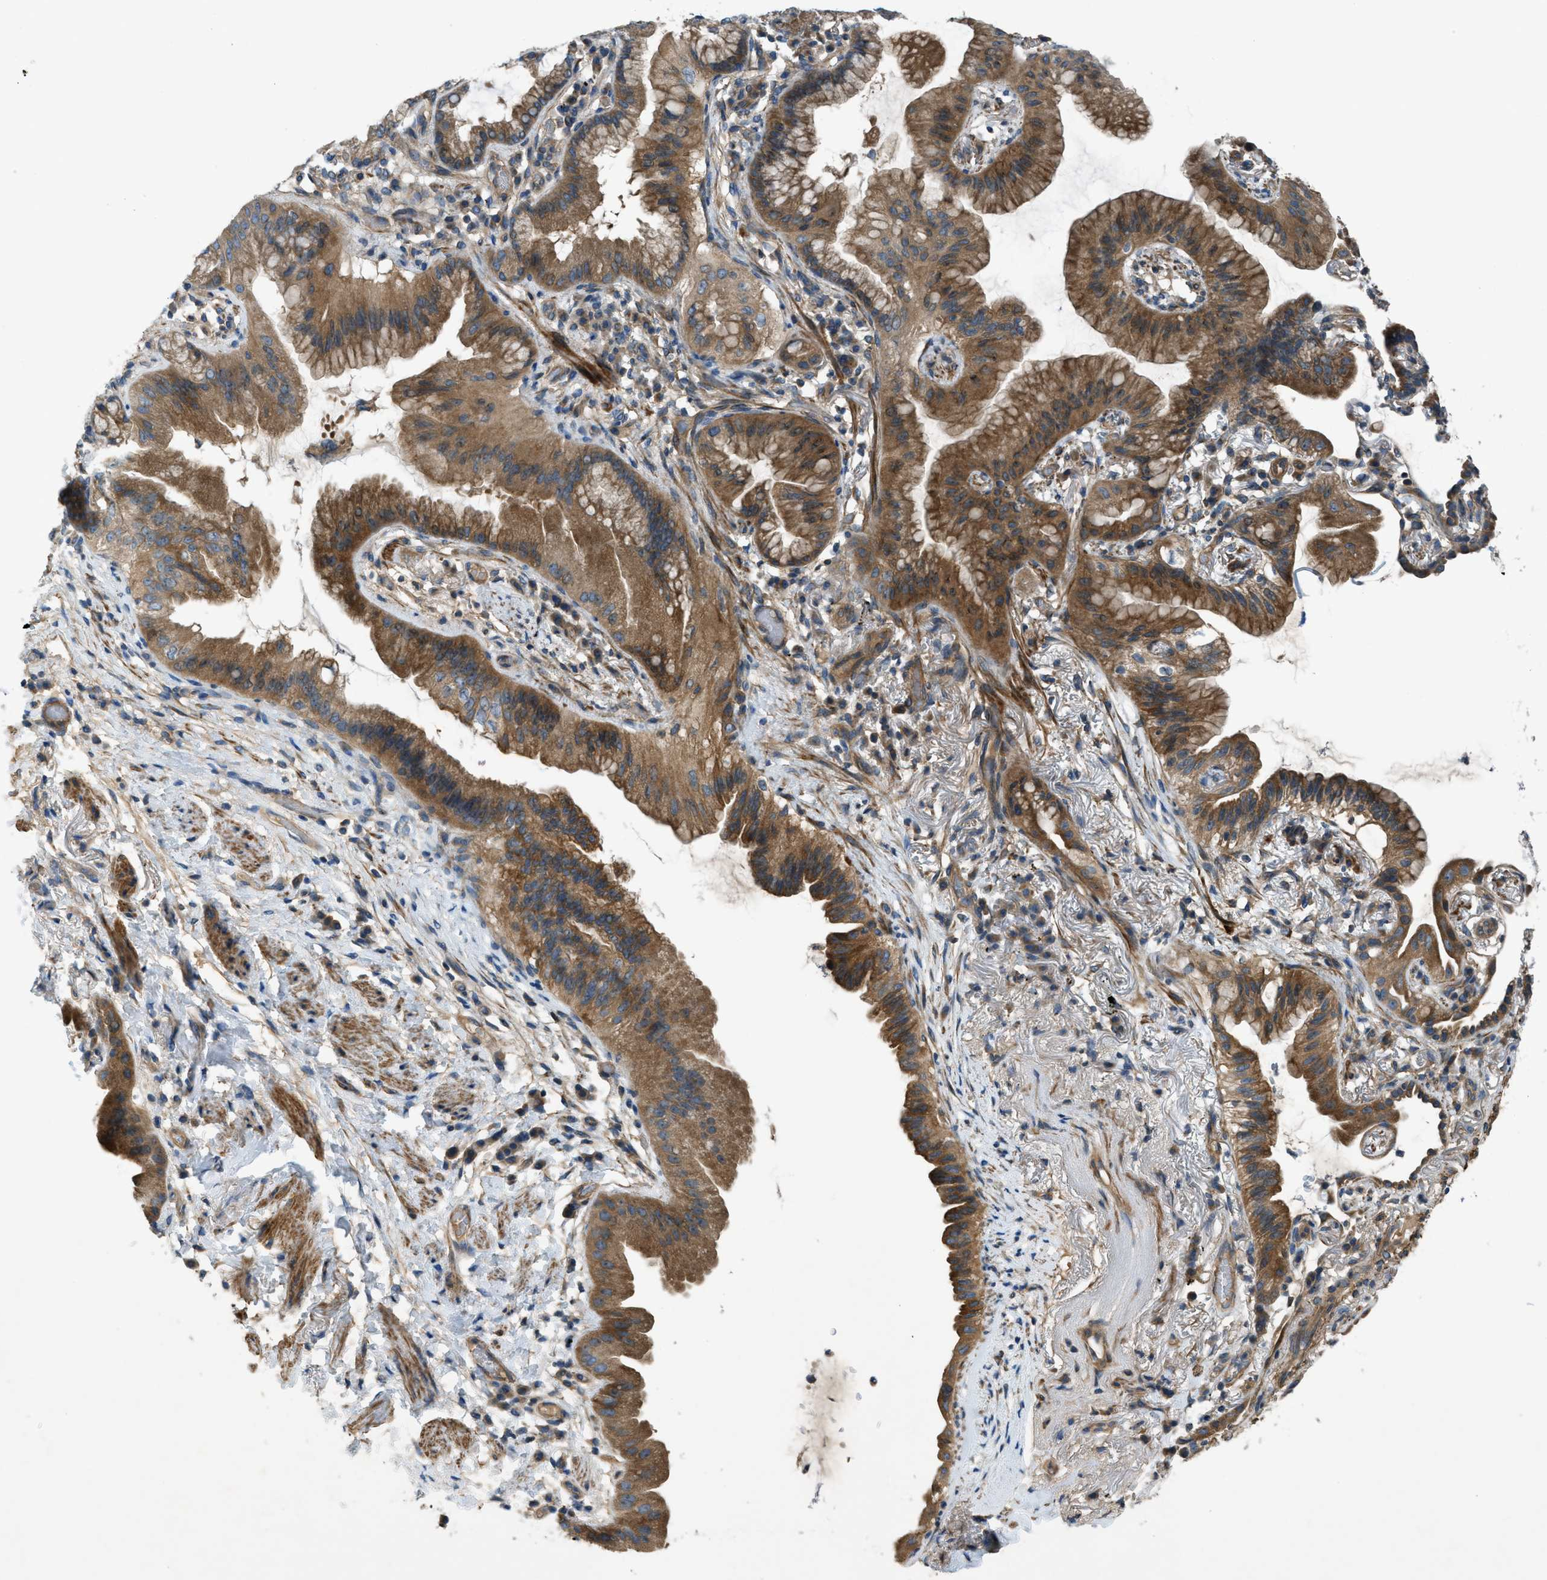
{"staining": {"intensity": "moderate", "quantity": ">75%", "location": "cytoplasmic/membranous"}, "tissue": "lung cancer", "cell_type": "Tumor cells", "image_type": "cancer", "snomed": [{"axis": "morphology", "description": "Normal tissue, NOS"}, {"axis": "morphology", "description": "Adenocarcinoma, NOS"}, {"axis": "topography", "description": "Bronchus"}, {"axis": "topography", "description": "Lung"}], "caption": "A micrograph showing moderate cytoplasmic/membranous positivity in about >75% of tumor cells in lung cancer (adenocarcinoma), as visualized by brown immunohistochemical staining.", "gene": "VEZT", "patient": {"sex": "female", "age": 70}}